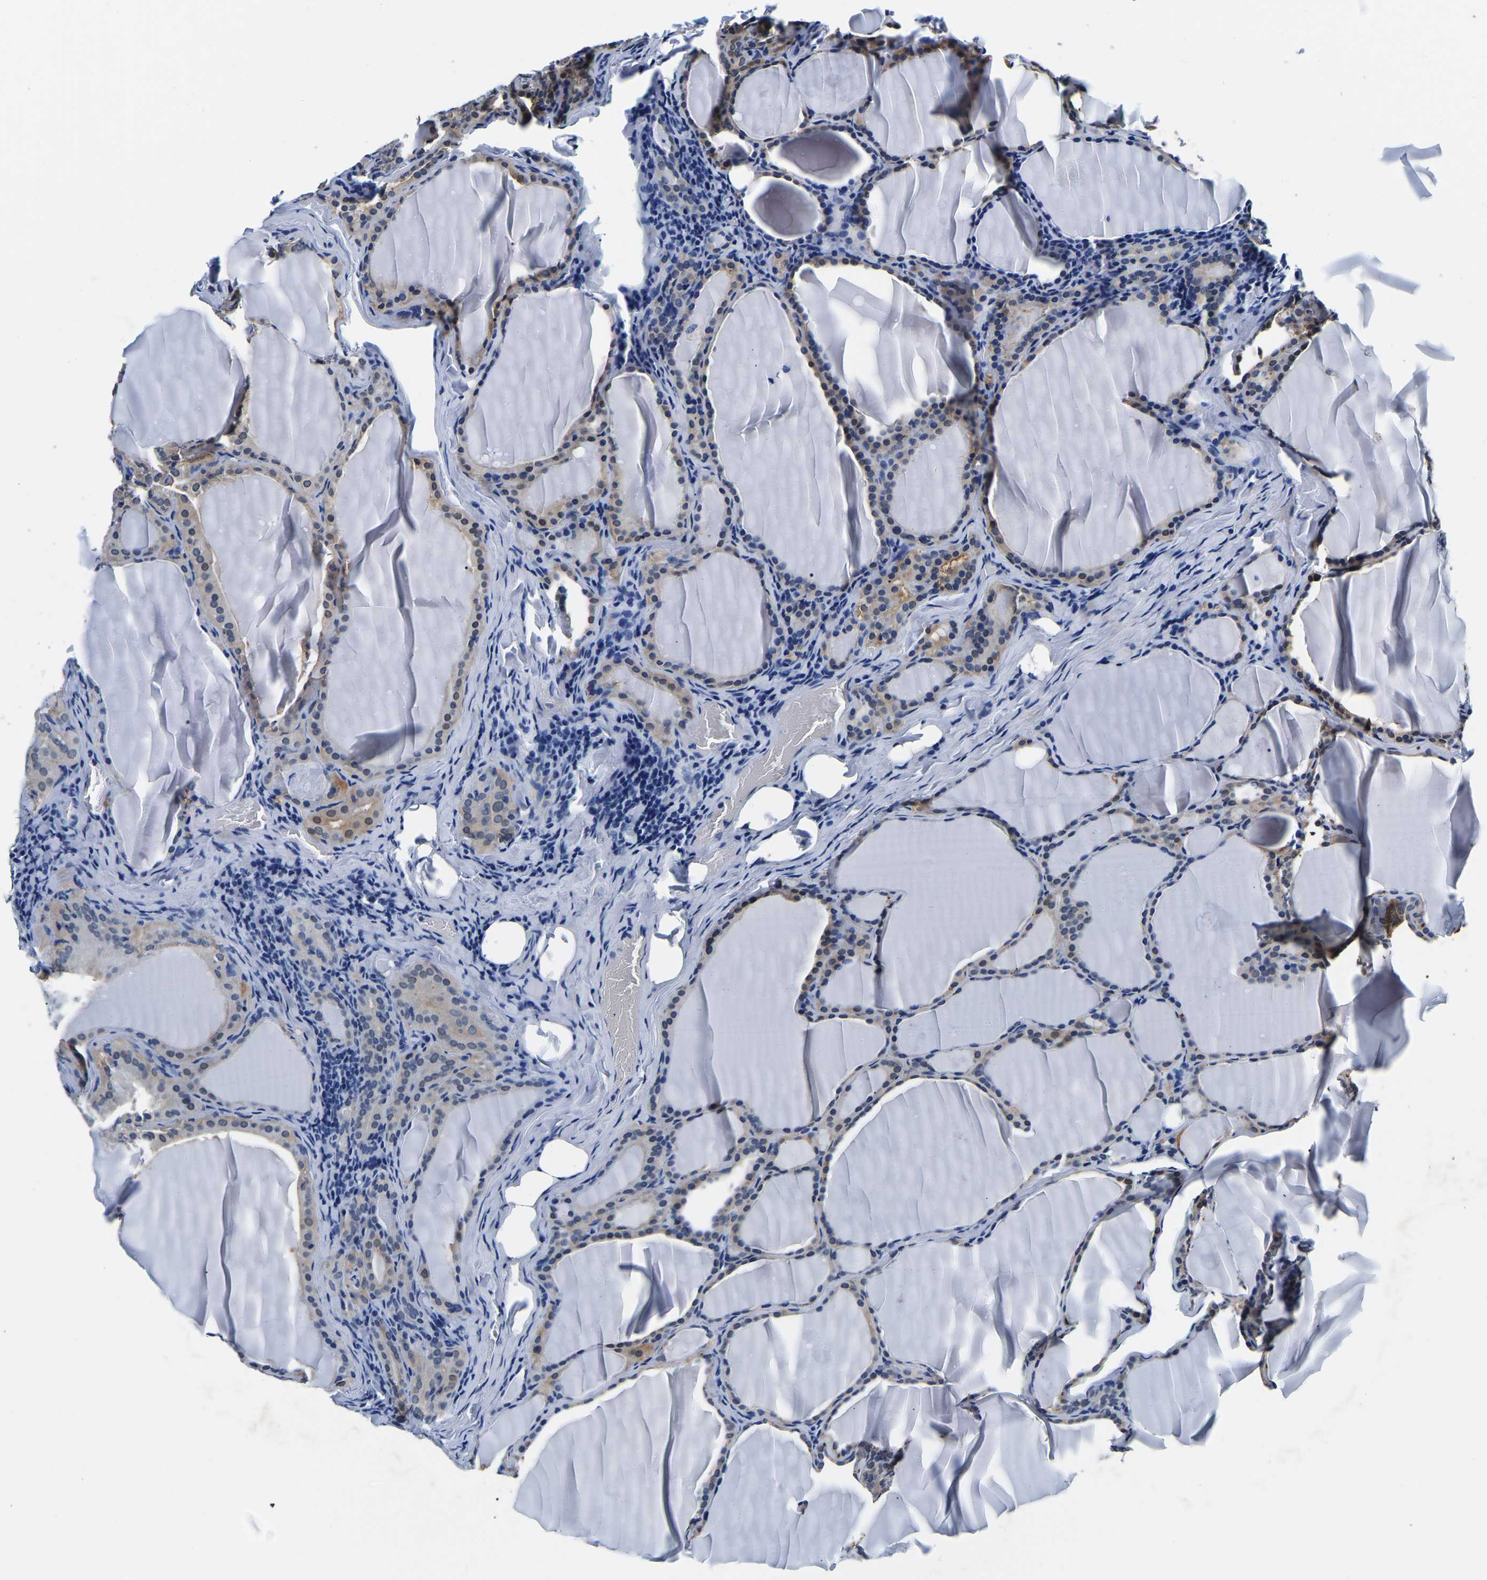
{"staining": {"intensity": "weak", "quantity": "<25%", "location": "cytoplasmic/membranous"}, "tissue": "thyroid cancer", "cell_type": "Tumor cells", "image_type": "cancer", "snomed": [{"axis": "morphology", "description": "Papillary adenocarcinoma, NOS"}, {"axis": "topography", "description": "Thyroid gland"}], "caption": "Thyroid papillary adenocarcinoma stained for a protein using IHC exhibits no expression tumor cells.", "gene": "ACO1", "patient": {"sex": "female", "age": 42}}